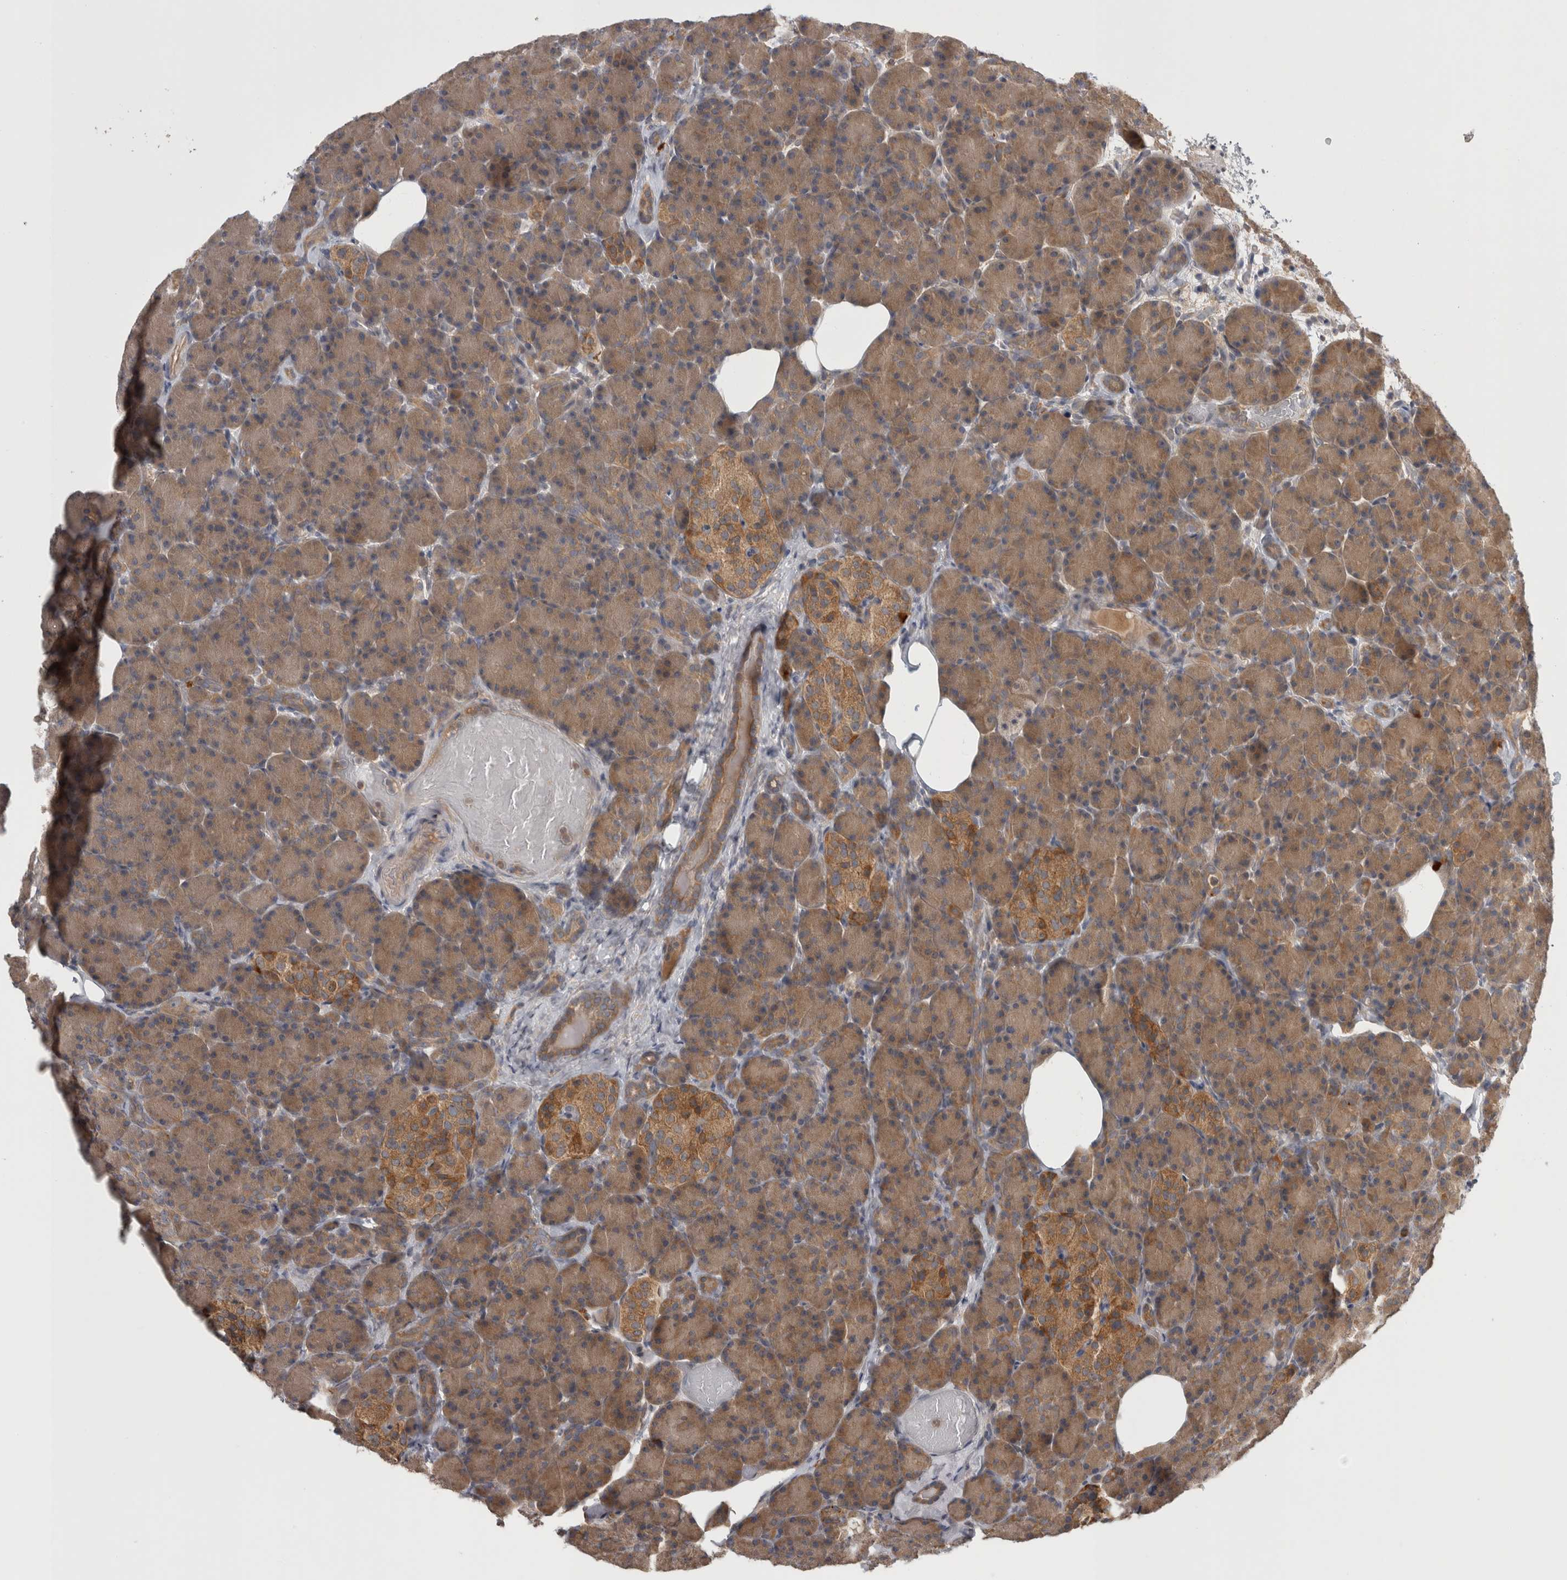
{"staining": {"intensity": "moderate", "quantity": ">75%", "location": "cytoplasmic/membranous"}, "tissue": "pancreas", "cell_type": "Exocrine glandular cells", "image_type": "normal", "snomed": [{"axis": "morphology", "description": "Normal tissue, NOS"}, {"axis": "topography", "description": "Pancreas"}], "caption": "The immunohistochemical stain highlights moderate cytoplasmic/membranous expression in exocrine glandular cells of unremarkable pancreas. Nuclei are stained in blue.", "gene": "TRMT61B", "patient": {"sex": "female", "age": 43}}